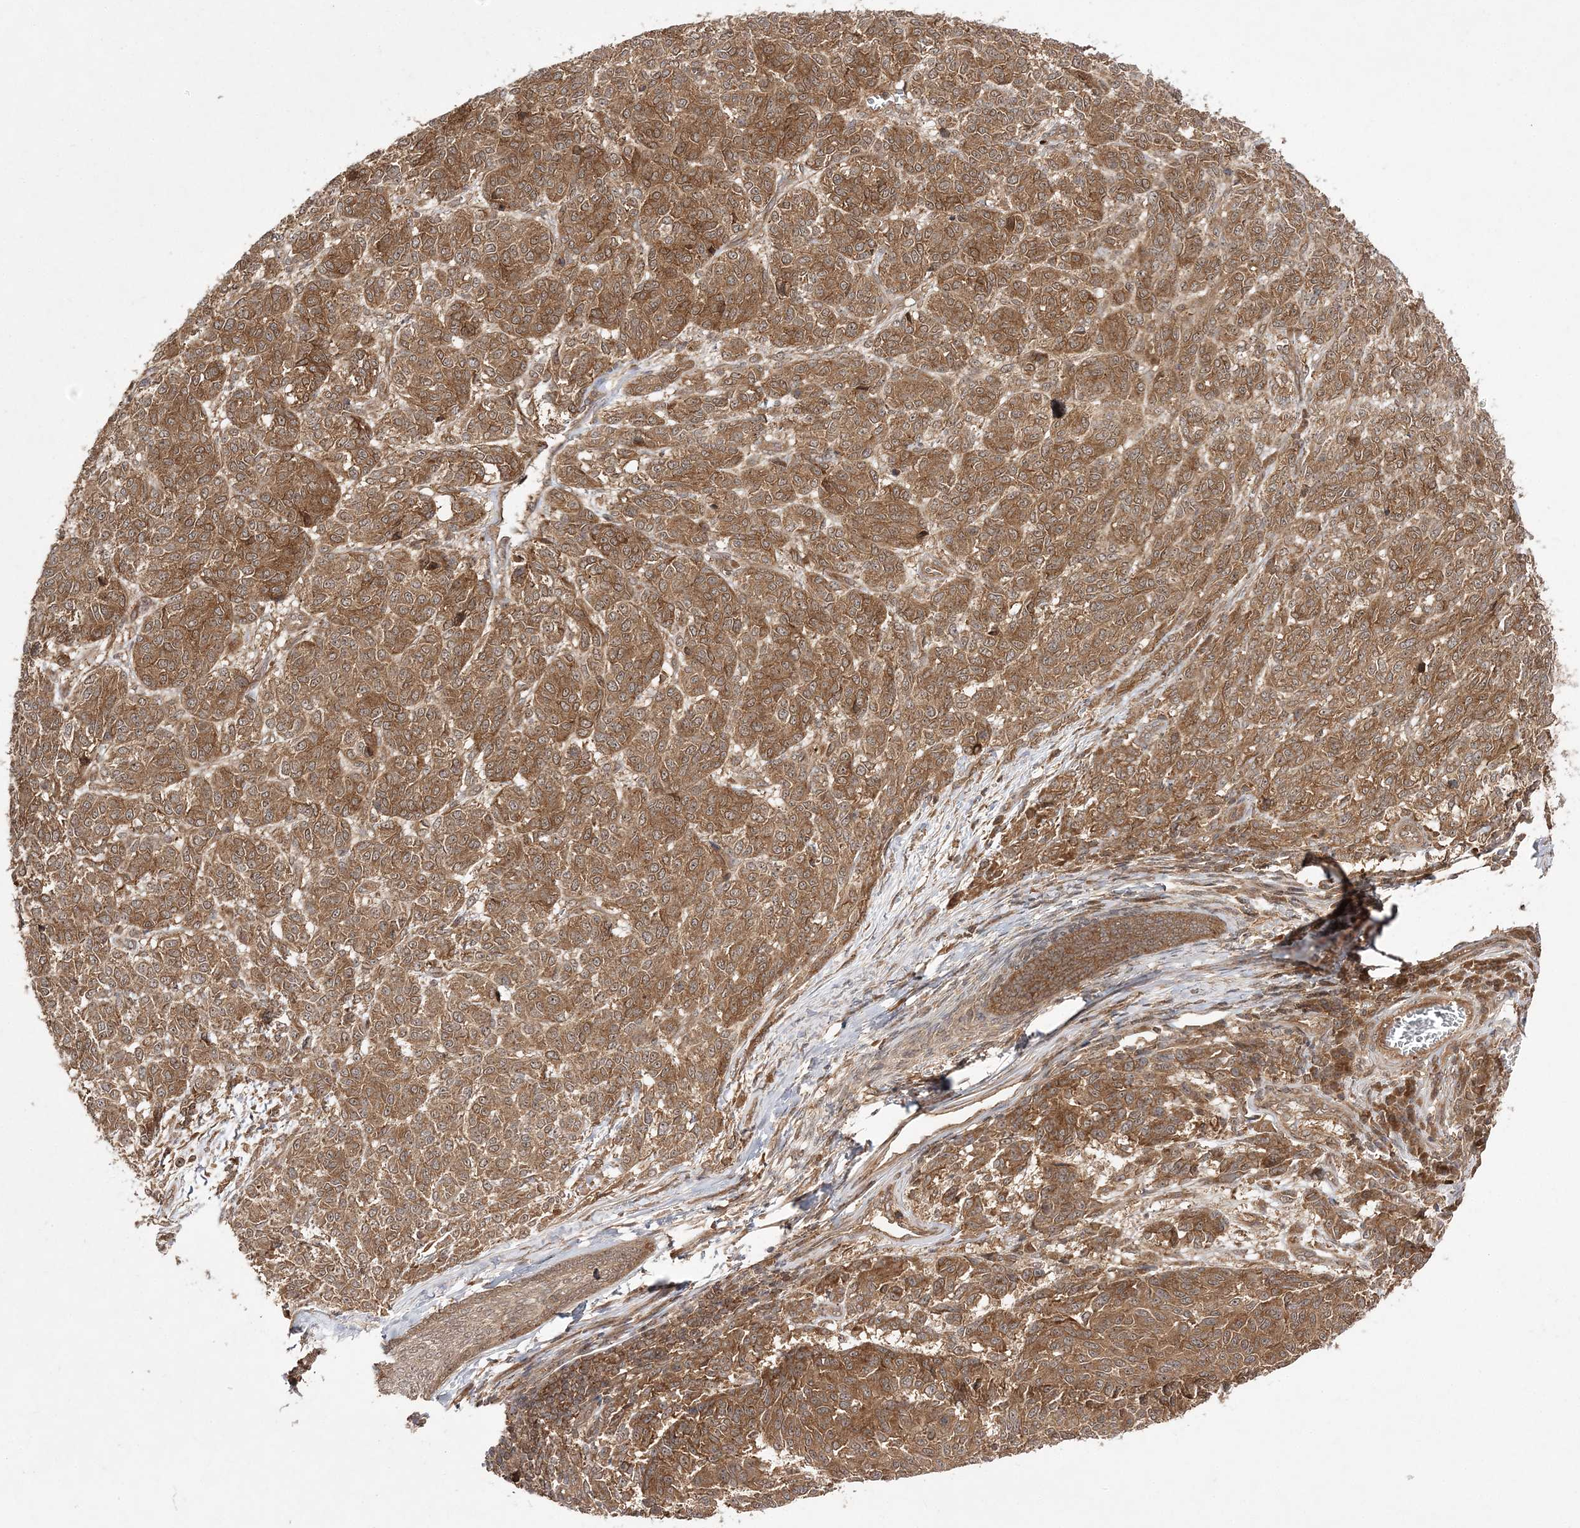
{"staining": {"intensity": "moderate", "quantity": ">75%", "location": "cytoplasmic/membranous,nuclear"}, "tissue": "melanoma", "cell_type": "Tumor cells", "image_type": "cancer", "snomed": [{"axis": "morphology", "description": "Malignant melanoma, NOS"}, {"axis": "topography", "description": "Skin"}], "caption": "This image exhibits immunohistochemistry staining of malignant melanoma, with medium moderate cytoplasmic/membranous and nuclear positivity in approximately >75% of tumor cells.", "gene": "TMEM9B", "patient": {"sex": "male", "age": 49}}